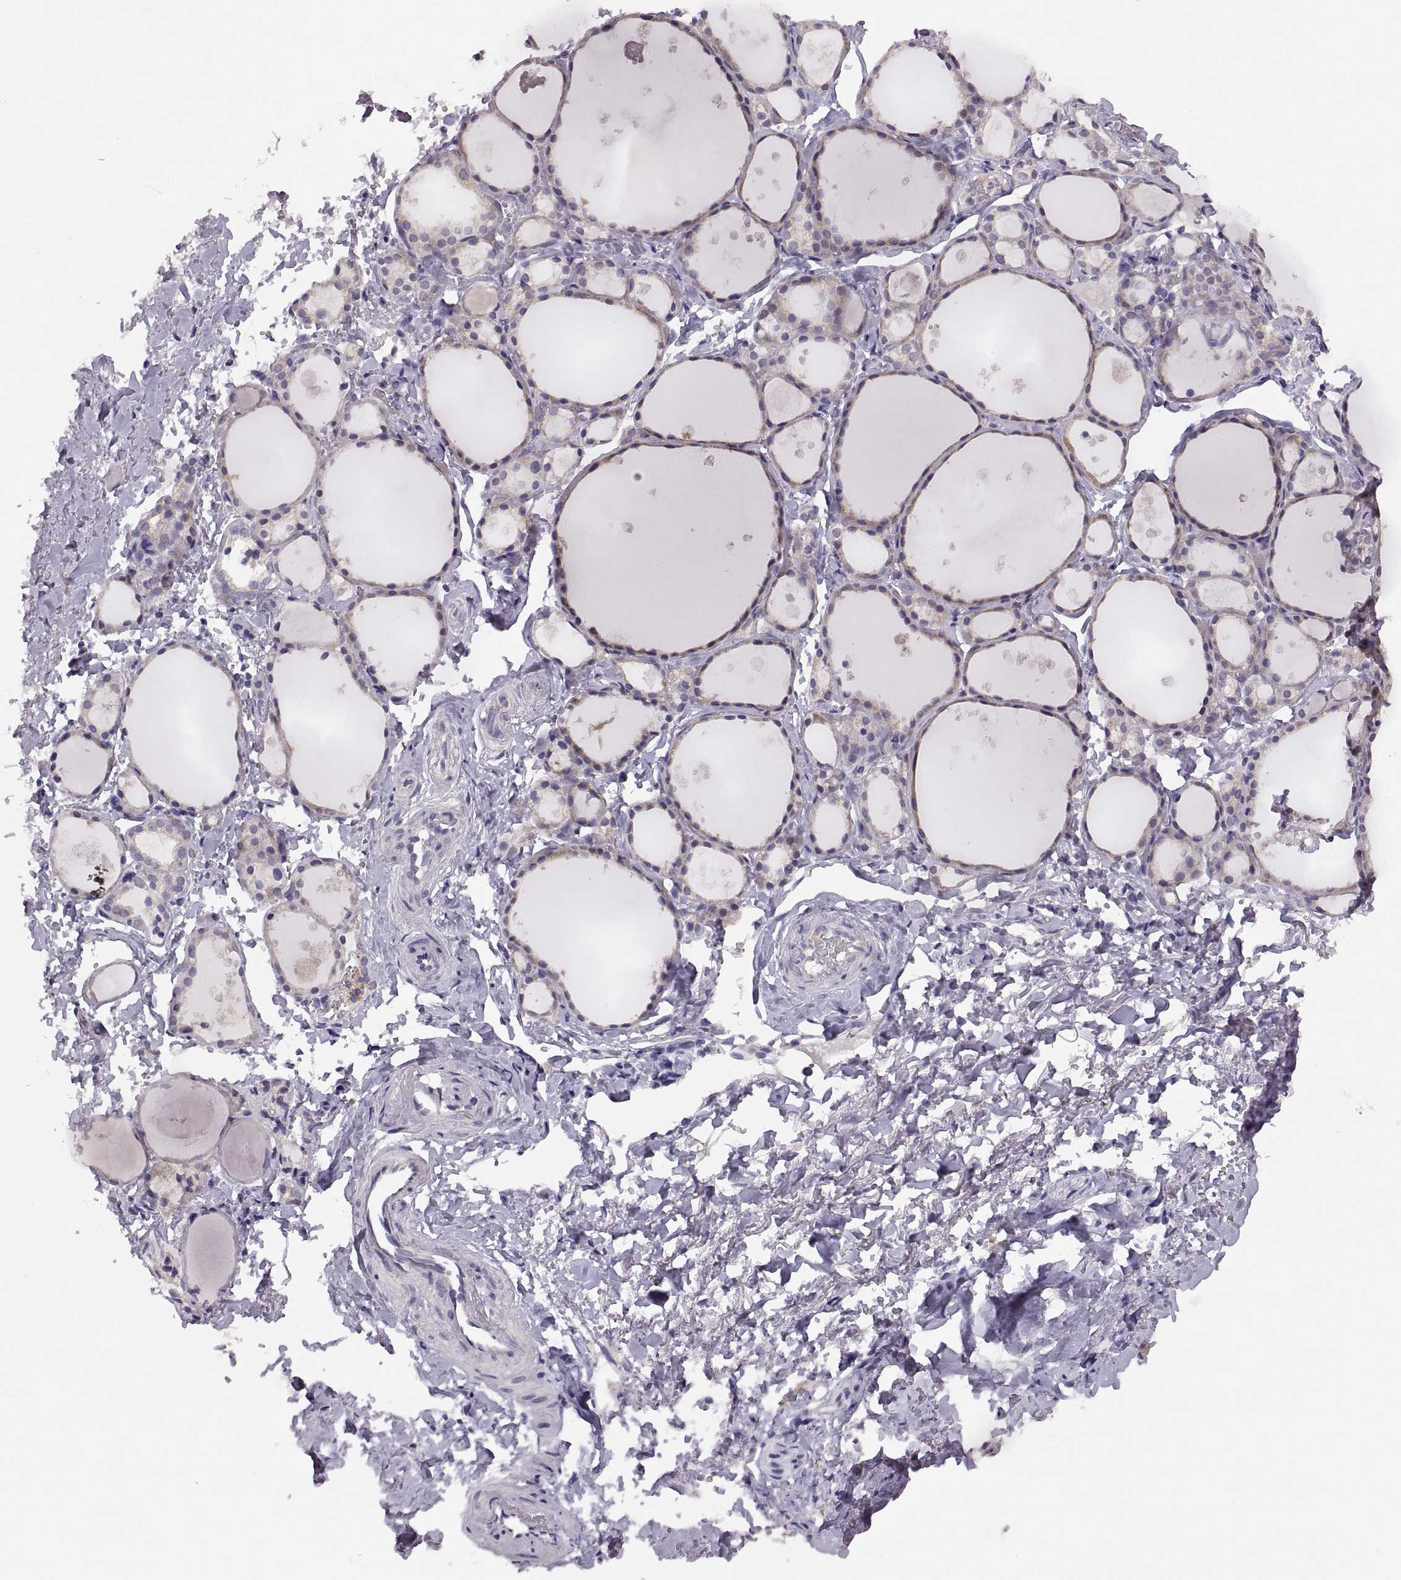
{"staining": {"intensity": "weak", "quantity": "25%-75%", "location": "cytoplasmic/membranous"}, "tissue": "thyroid gland", "cell_type": "Glandular cells", "image_type": "normal", "snomed": [{"axis": "morphology", "description": "Normal tissue, NOS"}, {"axis": "topography", "description": "Thyroid gland"}], "caption": "IHC of normal human thyroid gland reveals low levels of weak cytoplasmic/membranous expression in about 25%-75% of glandular cells.", "gene": "ACSBG2", "patient": {"sex": "male", "age": 68}}